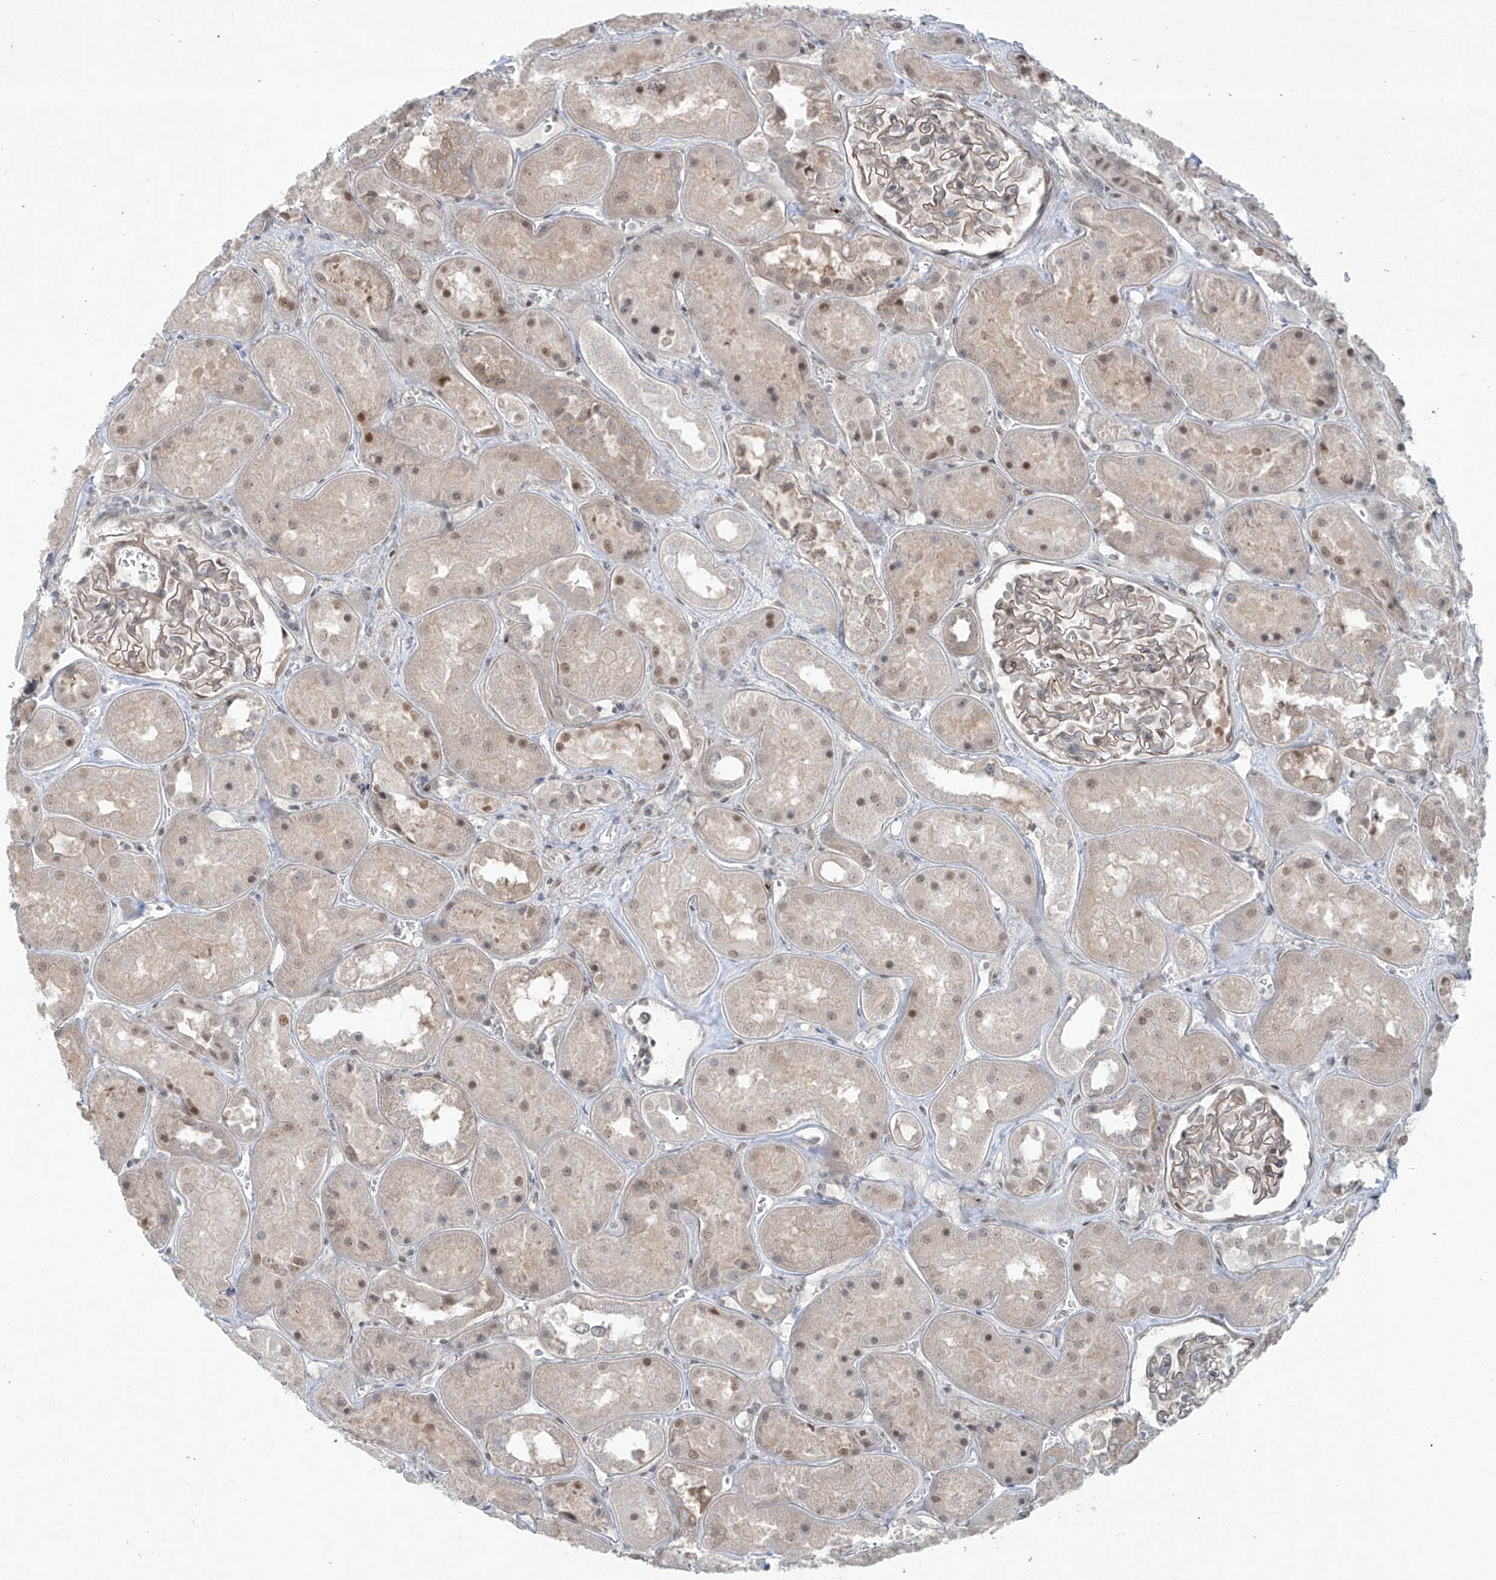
{"staining": {"intensity": "moderate", "quantity": ">75%", "location": "cytoplasmic/membranous"}, "tissue": "kidney", "cell_type": "Cells in glomeruli", "image_type": "normal", "snomed": [{"axis": "morphology", "description": "Normal tissue, NOS"}, {"axis": "topography", "description": "Kidney"}], "caption": "Protein staining of unremarkable kidney displays moderate cytoplasmic/membranous positivity in approximately >75% of cells in glomeruli. The staining is performed using DAB brown chromogen to label protein expression. The nuclei are counter-stained blue using hematoxylin.", "gene": "PPAT", "patient": {"sex": "male", "age": 70}}